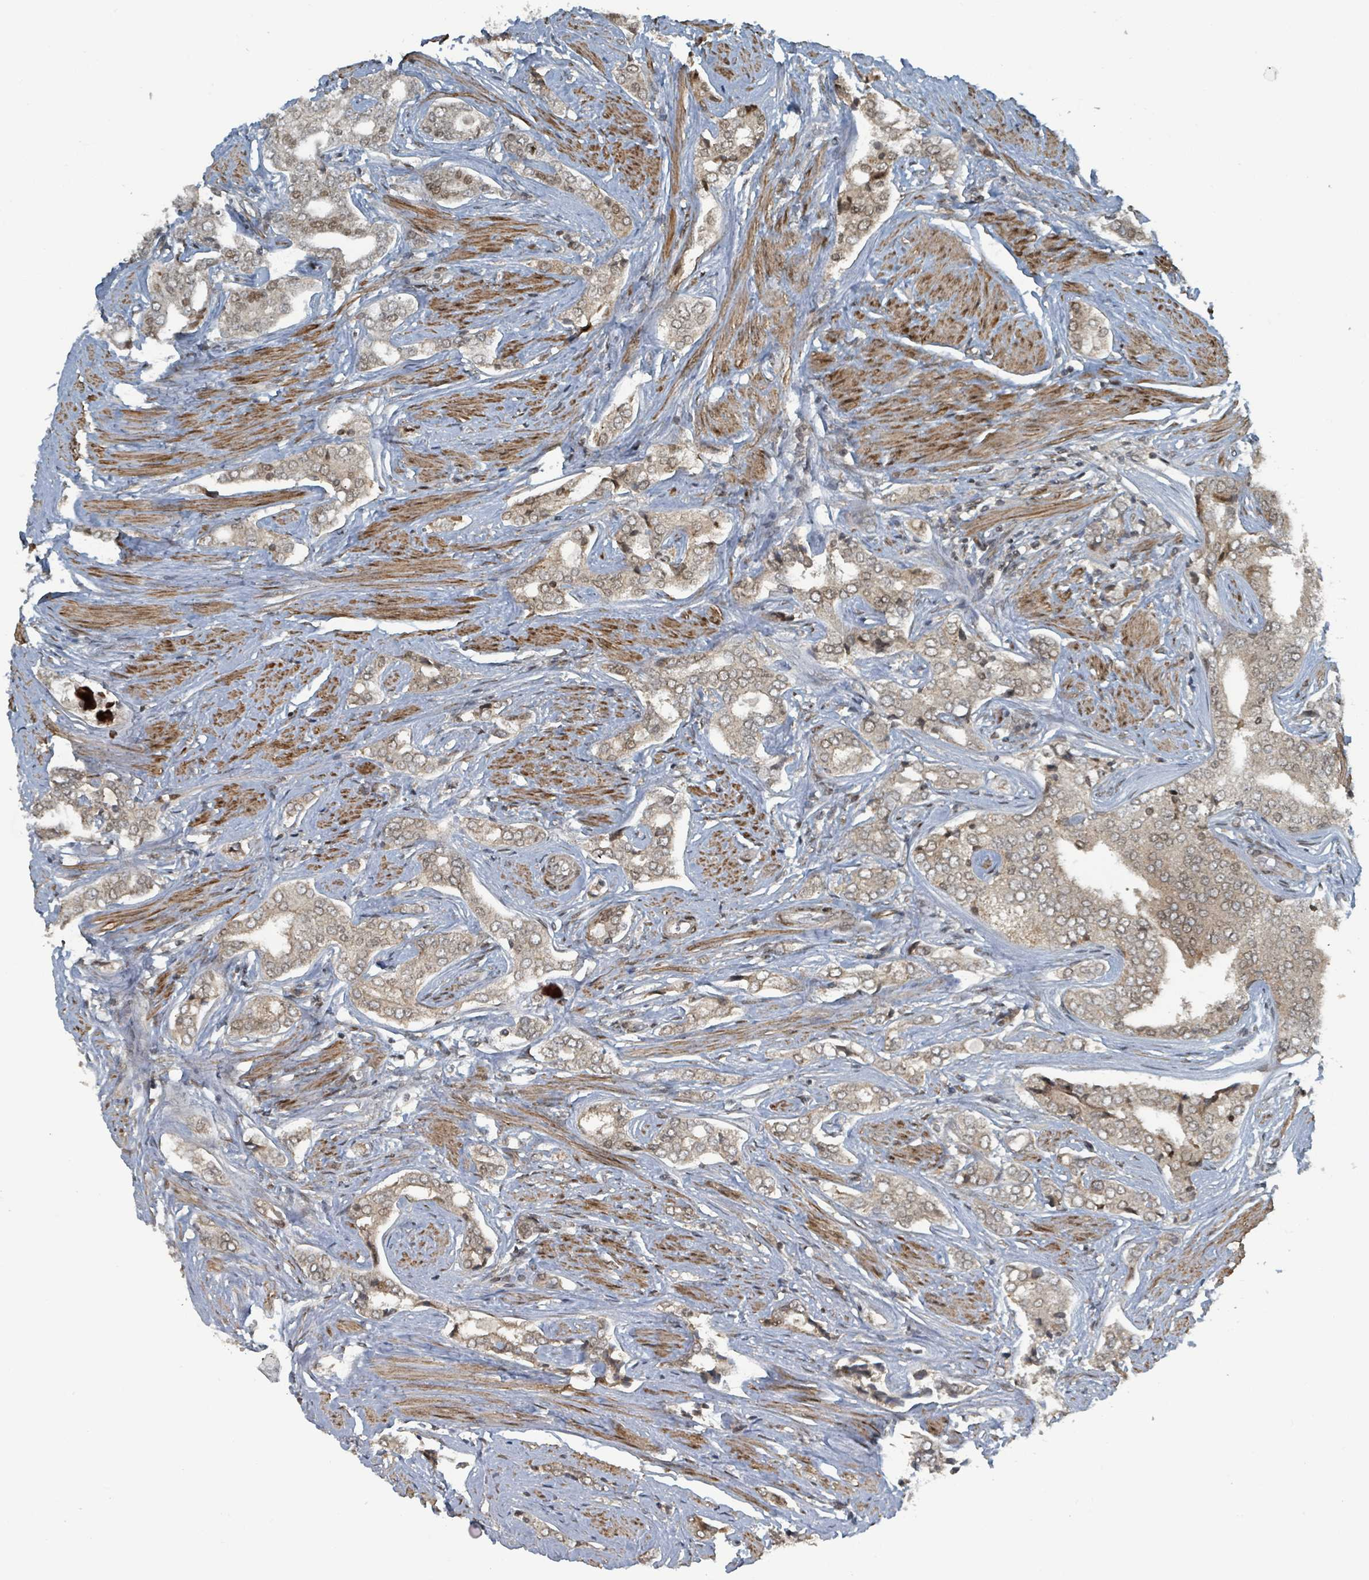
{"staining": {"intensity": "weak", "quantity": ">75%", "location": "nuclear"}, "tissue": "prostate cancer", "cell_type": "Tumor cells", "image_type": "cancer", "snomed": [{"axis": "morphology", "description": "Adenocarcinoma, High grade"}, {"axis": "topography", "description": "Prostate"}], "caption": "About >75% of tumor cells in human prostate cancer (adenocarcinoma (high-grade)) demonstrate weak nuclear protein expression as visualized by brown immunohistochemical staining.", "gene": "PHIP", "patient": {"sex": "male", "age": 71}}